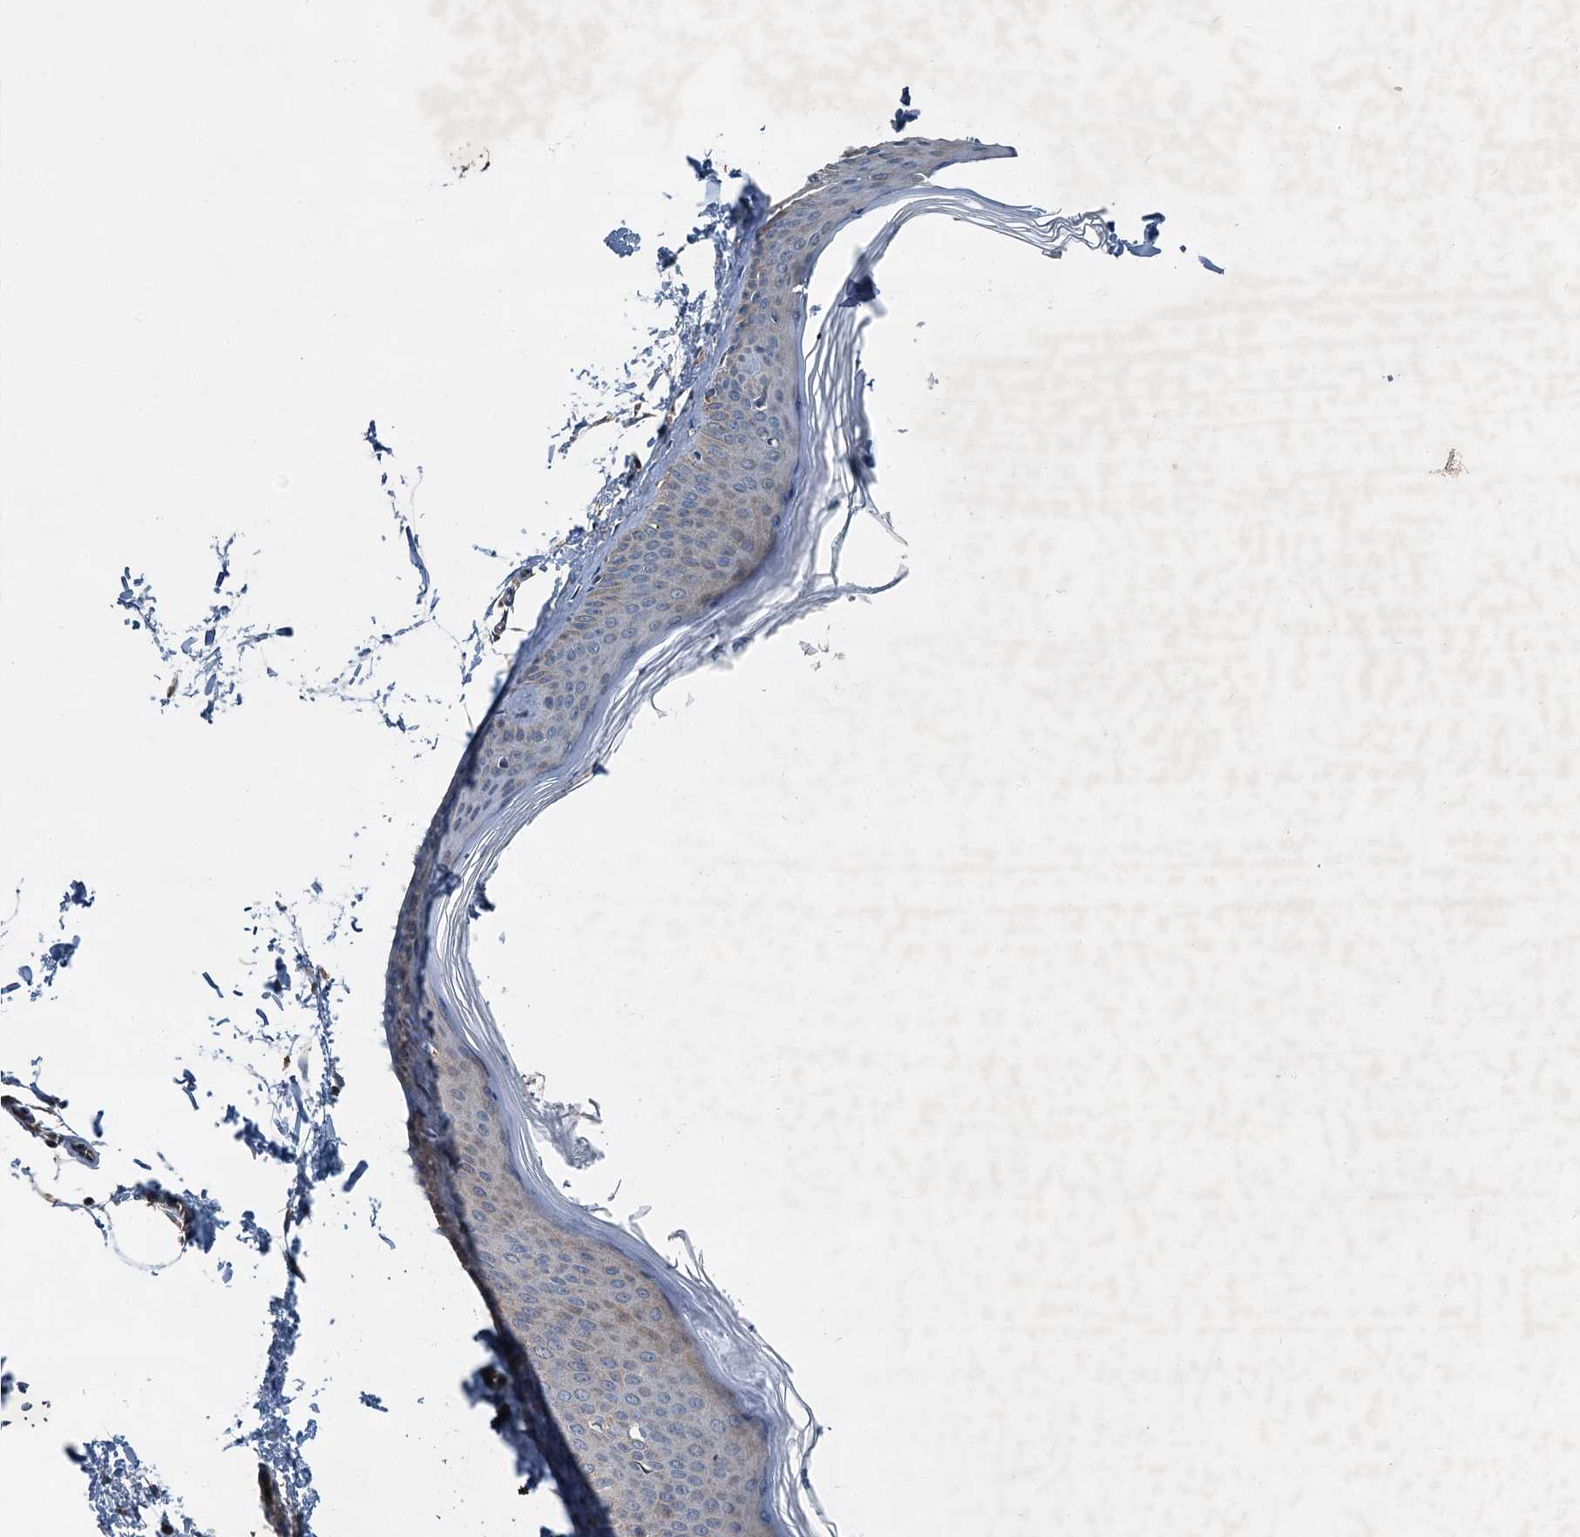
{"staining": {"intensity": "negative", "quantity": "none", "location": "none"}, "tissue": "skin", "cell_type": "Fibroblasts", "image_type": "normal", "snomed": [{"axis": "morphology", "description": "Normal tissue, NOS"}, {"axis": "topography", "description": "Skin"}], "caption": "A photomicrograph of skin stained for a protein demonstrates no brown staining in fibroblasts.", "gene": "HAUS2", "patient": {"sex": "female", "age": 27}}